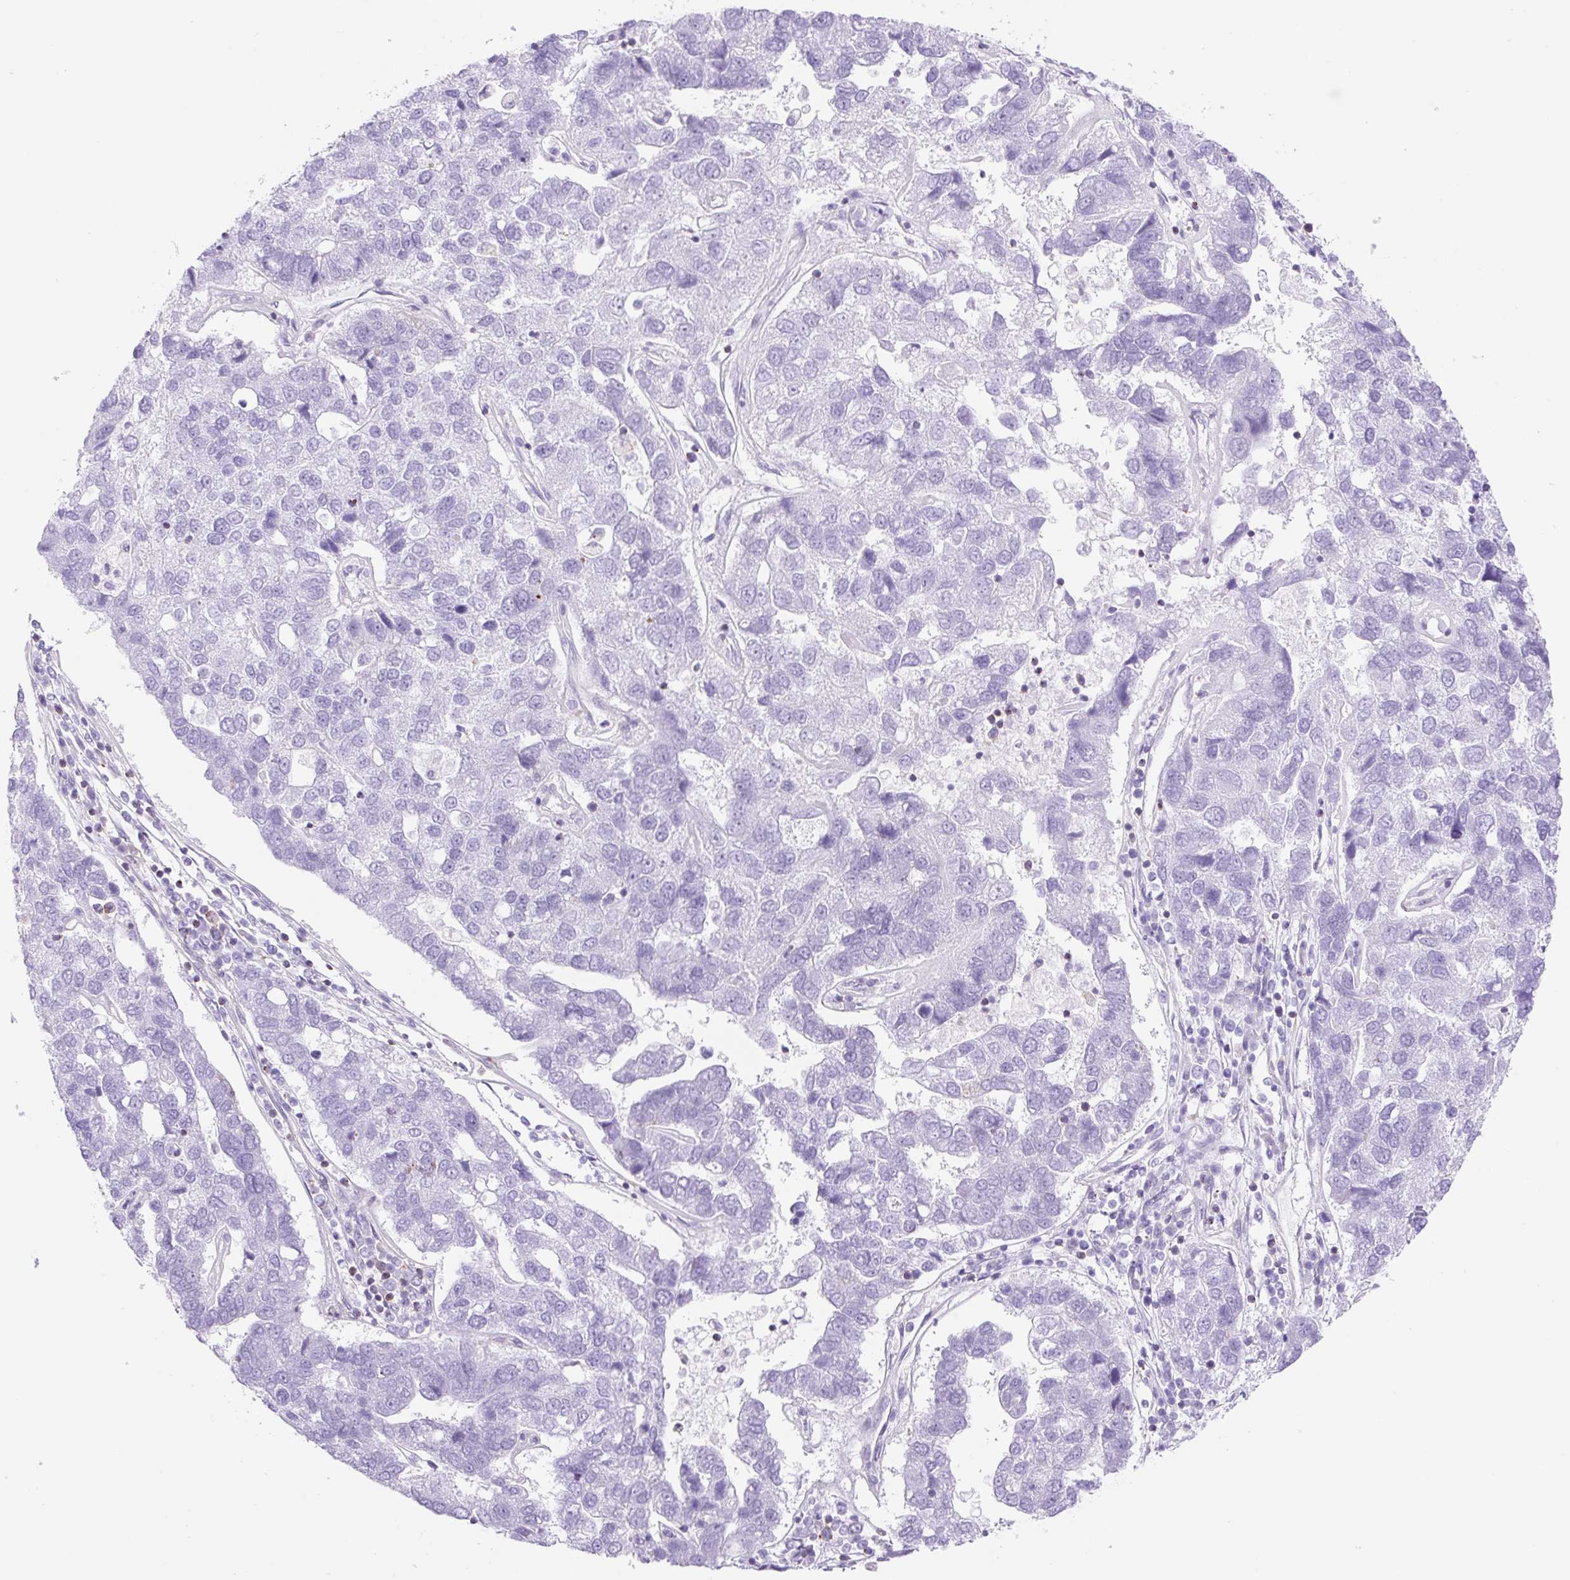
{"staining": {"intensity": "negative", "quantity": "none", "location": "none"}, "tissue": "pancreatic cancer", "cell_type": "Tumor cells", "image_type": "cancer", "snomed": [{"axis": "morphology", "description": "Adenocarcinoma, NOS"}, {"axis": "topography", "description": "Pancreas"}], "caption": "DAB immunohistochemical staining of adenocarcinoma (pancreatic) reveals no significant positivity in tumor cells.", "gene": "DNM2", "patient": {"sex": "female", "age": 61}}